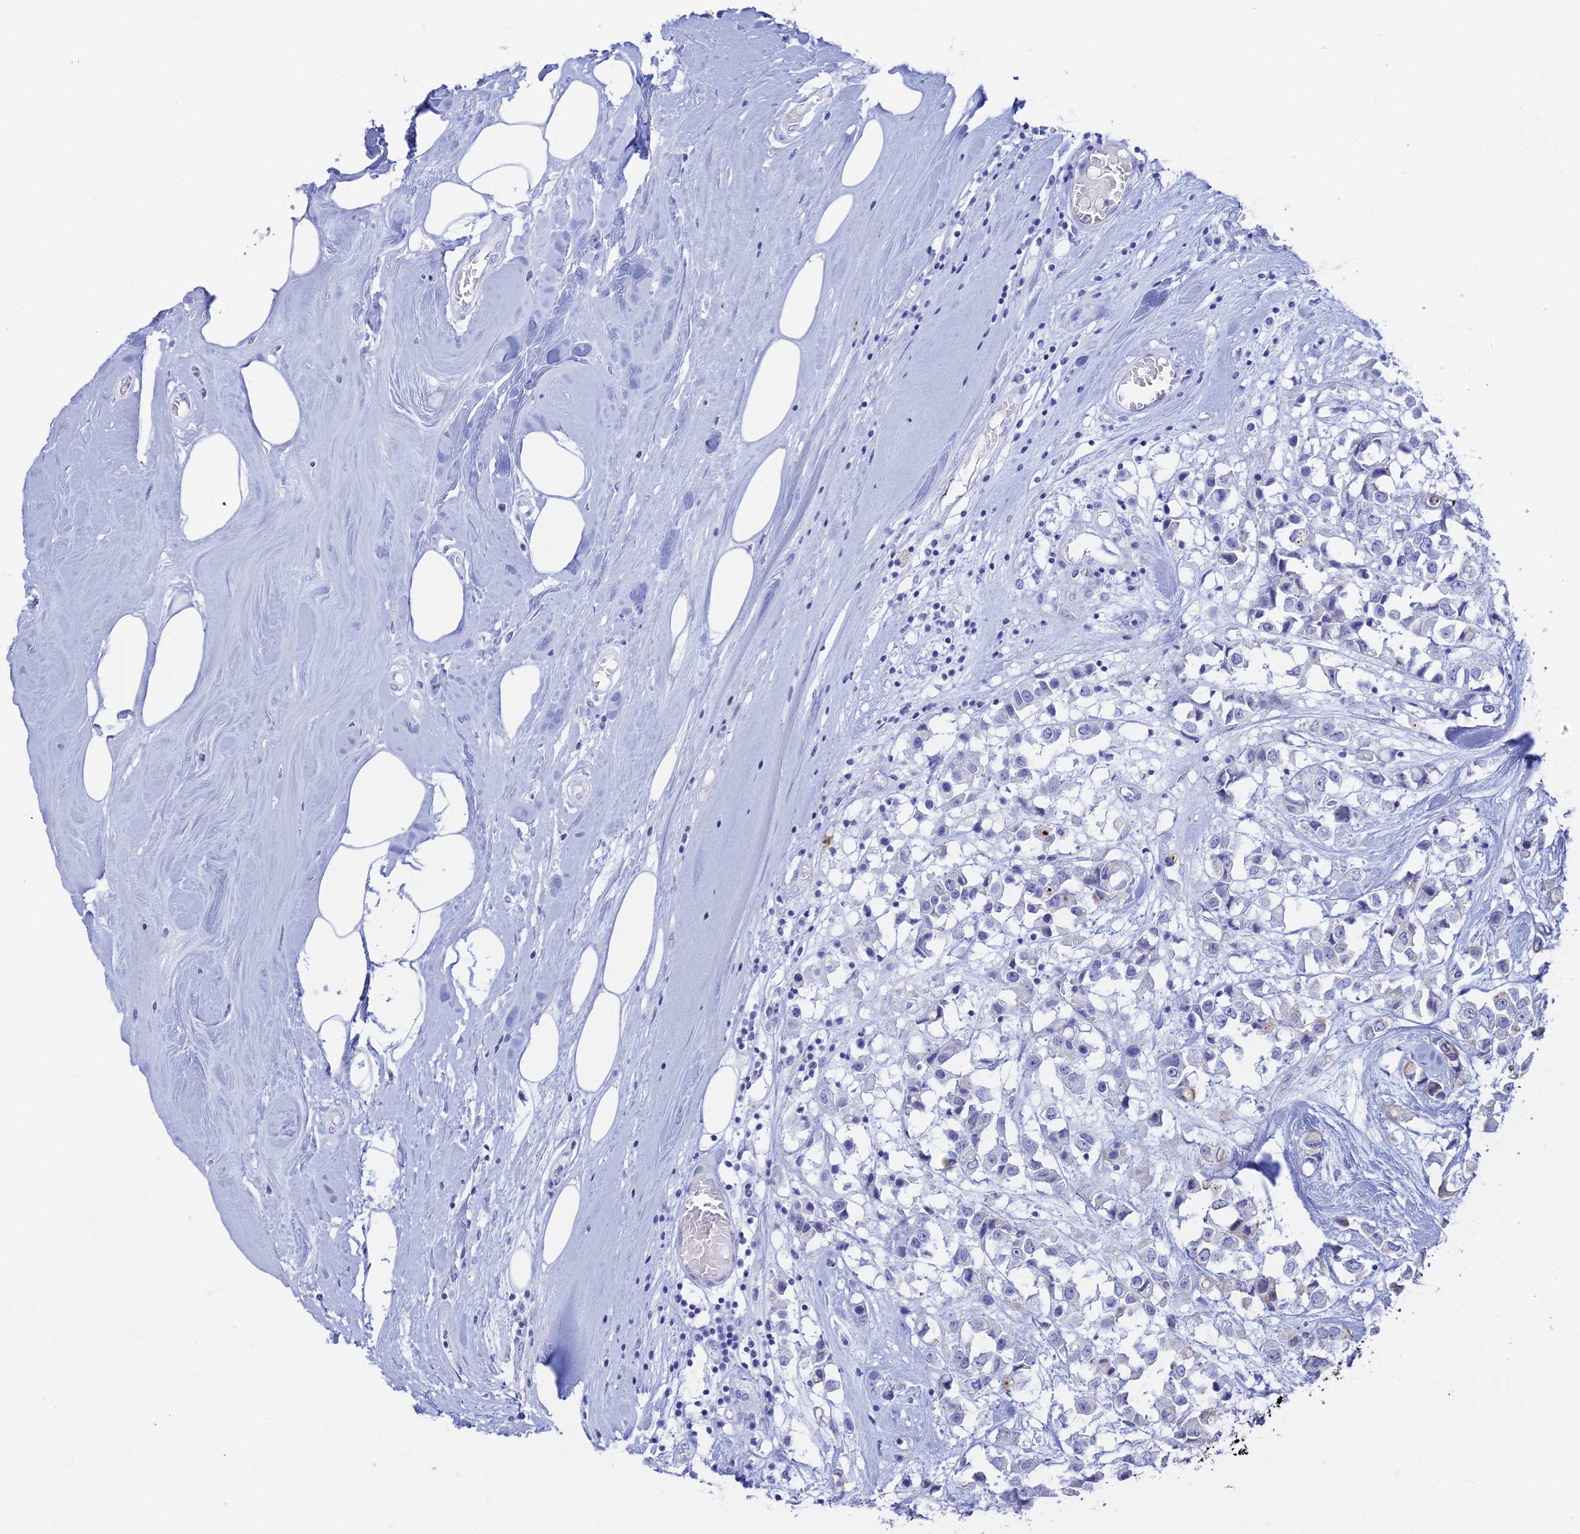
{"staining": {"intensity": "weak", "quantity": "<25%", "location": "cytoplasmic/membranous"}, "tissue": "breast cancer", "cell_type": "Tumor cells", "image_type": "cancer", "snomed": [{"axis": "morphology", "description": "Duct carcinoma"}, {"axis": "topography", "description": "Breast"}], "caption": "Breast invasive ductal carcinoma stained for a protein using IHC reveals no staining tumor cells.", "gene": "CEP152", "patient": {"sex": "female", "age": 61}}